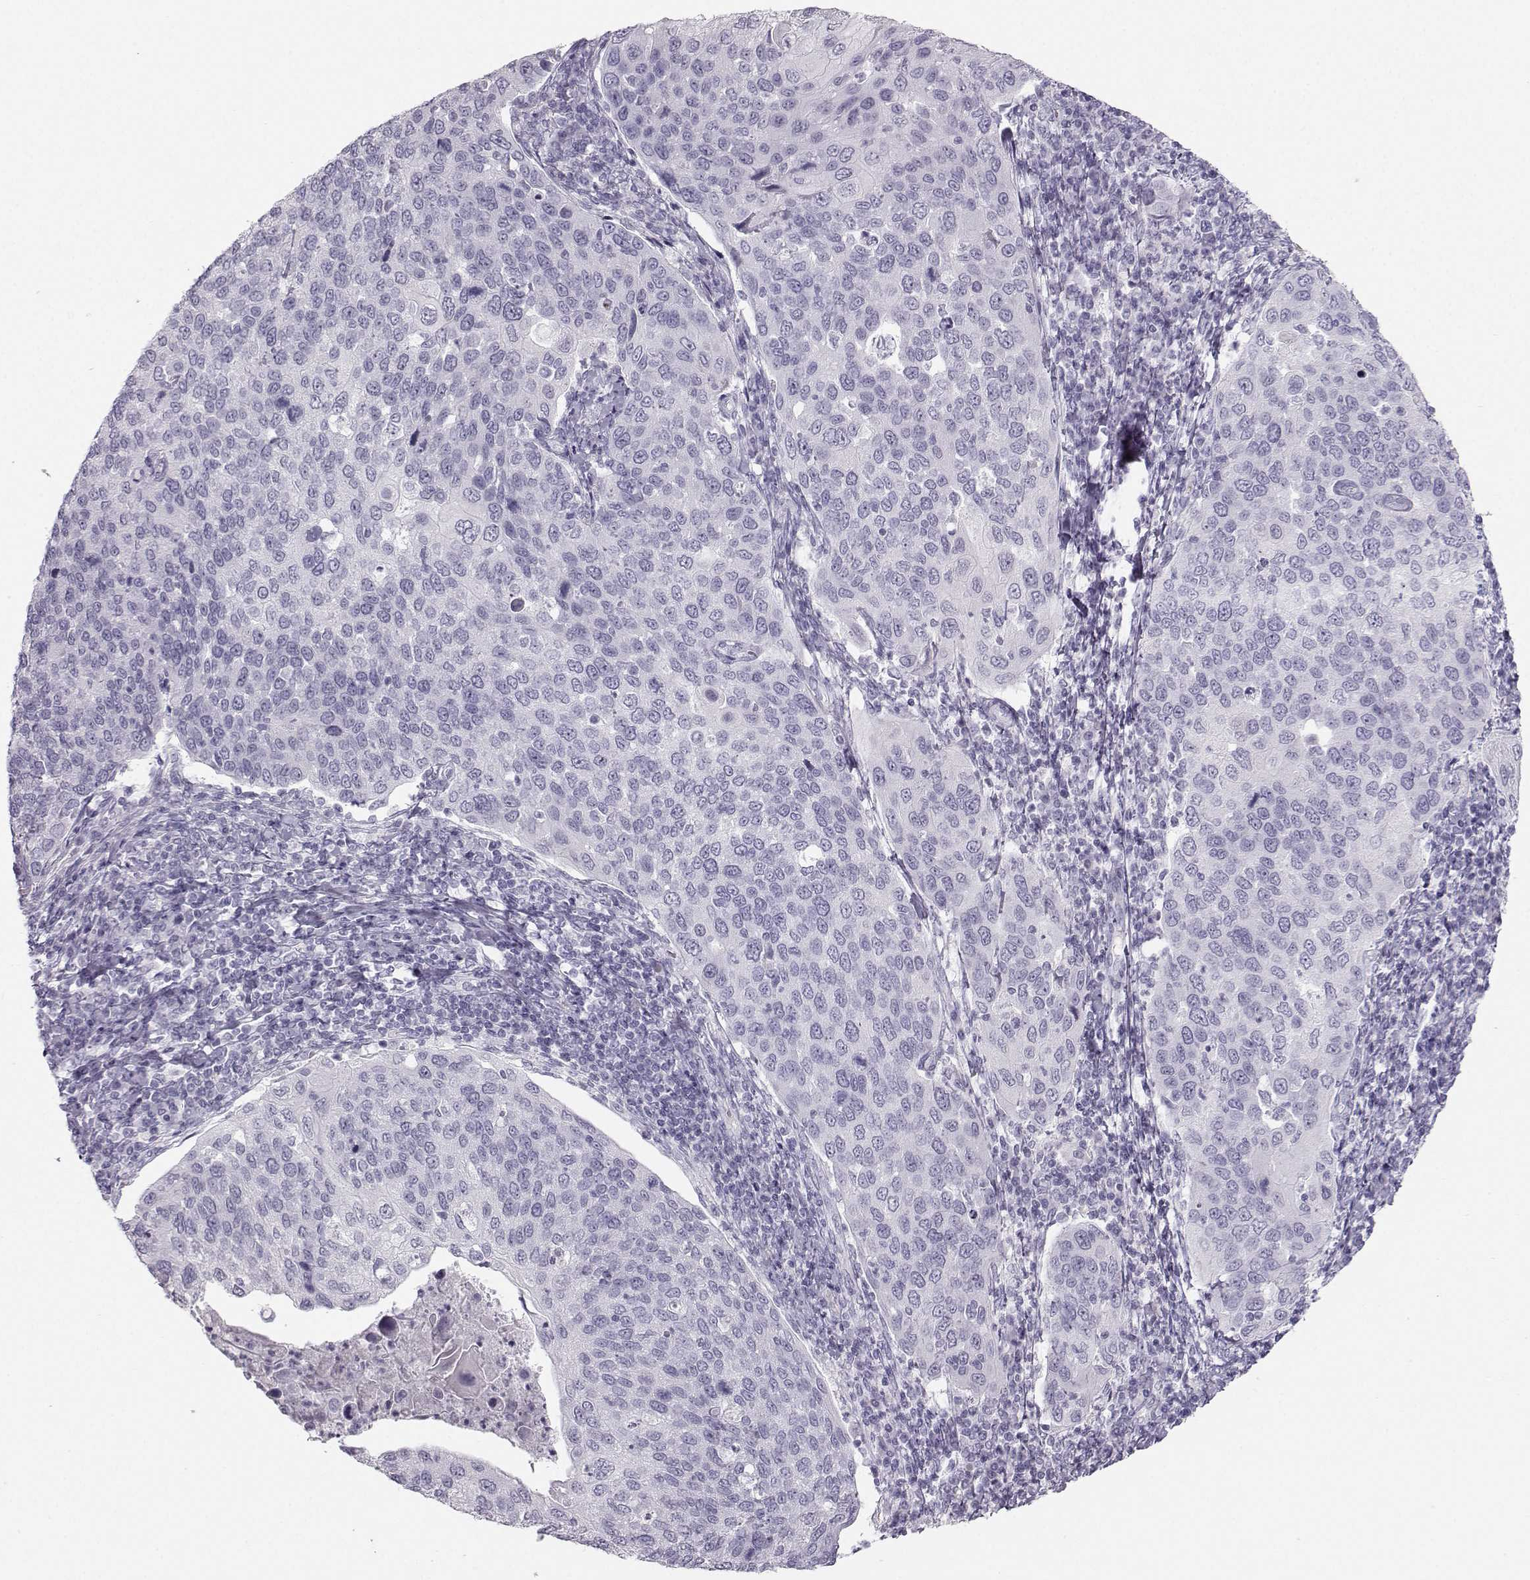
{"staining": {"intensity": "negative", "quantity": "none", "location": "none"}, "tissue": "cervical cancer", "cell_type": "Tumor cells", "image_type": "cancer", "snomed": [{"axis": "morphology", "description": "Squamous cell carcinoma, NOS"}, {"axis": "topography", "description": "Cervix"}], "caption": "The IHC histopathology image has no significant staining in tumor cells of cervical squamous cell carcinoma tissue.", "gene": "CASR", "patient": {"sex": "female", "age": 54}}